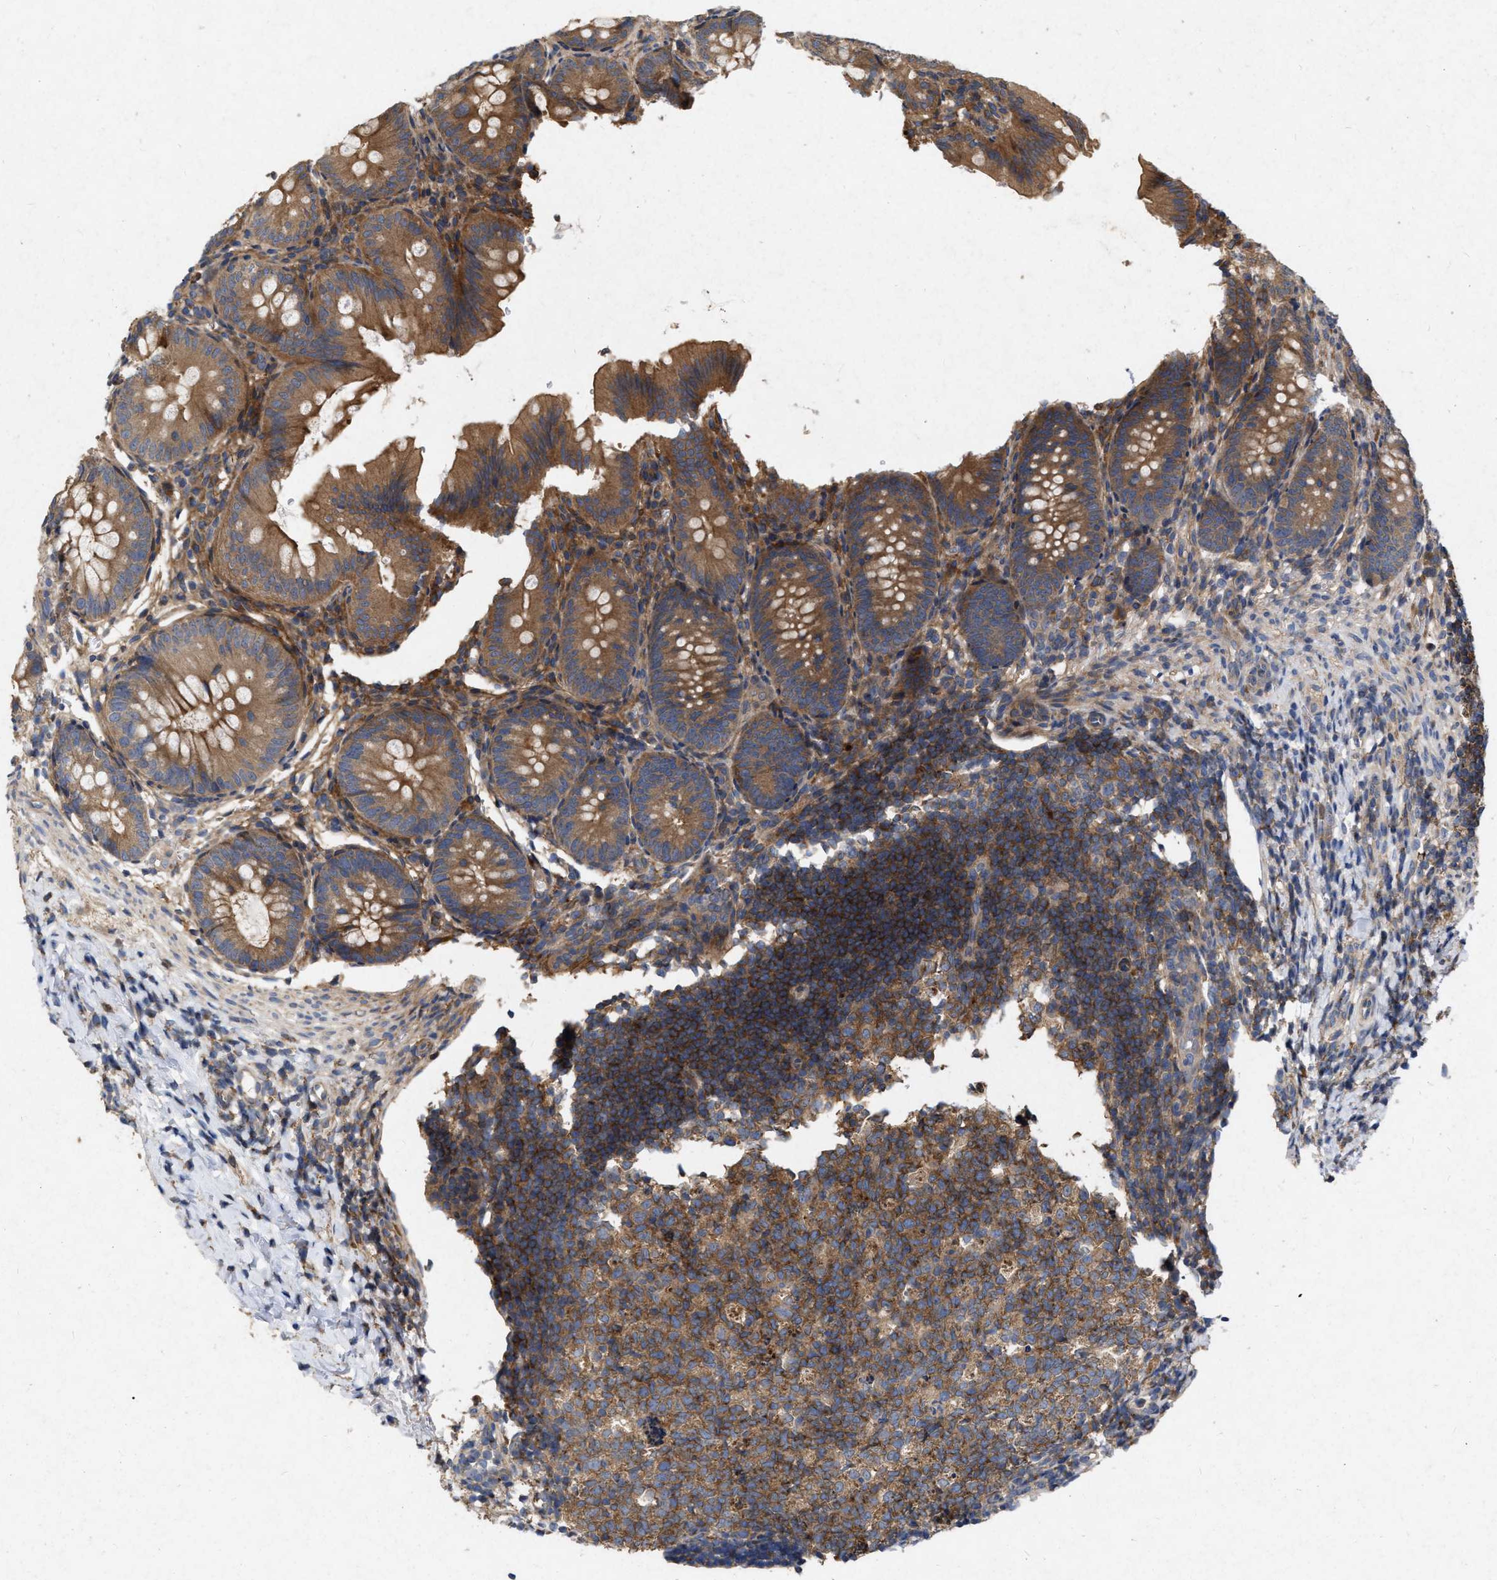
{"staining": {"intensity": "moderate", "quantity": ">75%", "location": "cytoplasmic/membranous"}, "tissue": "appendix", "cell_type": "Glandular cells", "image_type": "normal", "snomed": [{"axis": "morphology", "description": "Normal tissue, NOS"}, {"axis": "topography", "description": "Appendix"}], "caption": "Immunohistochemistry photomicrograph of benign appendix: appendix stained using immunohistochemistry demonstrates medium levels of moderate protein expression localized specifically in the cytoplasmic/membranous of glandular cells, appearing as a cytoplasmic/membranous brown color.", "gene": "CDKN2C", "patient": {"sex": "male", "age": 1}}